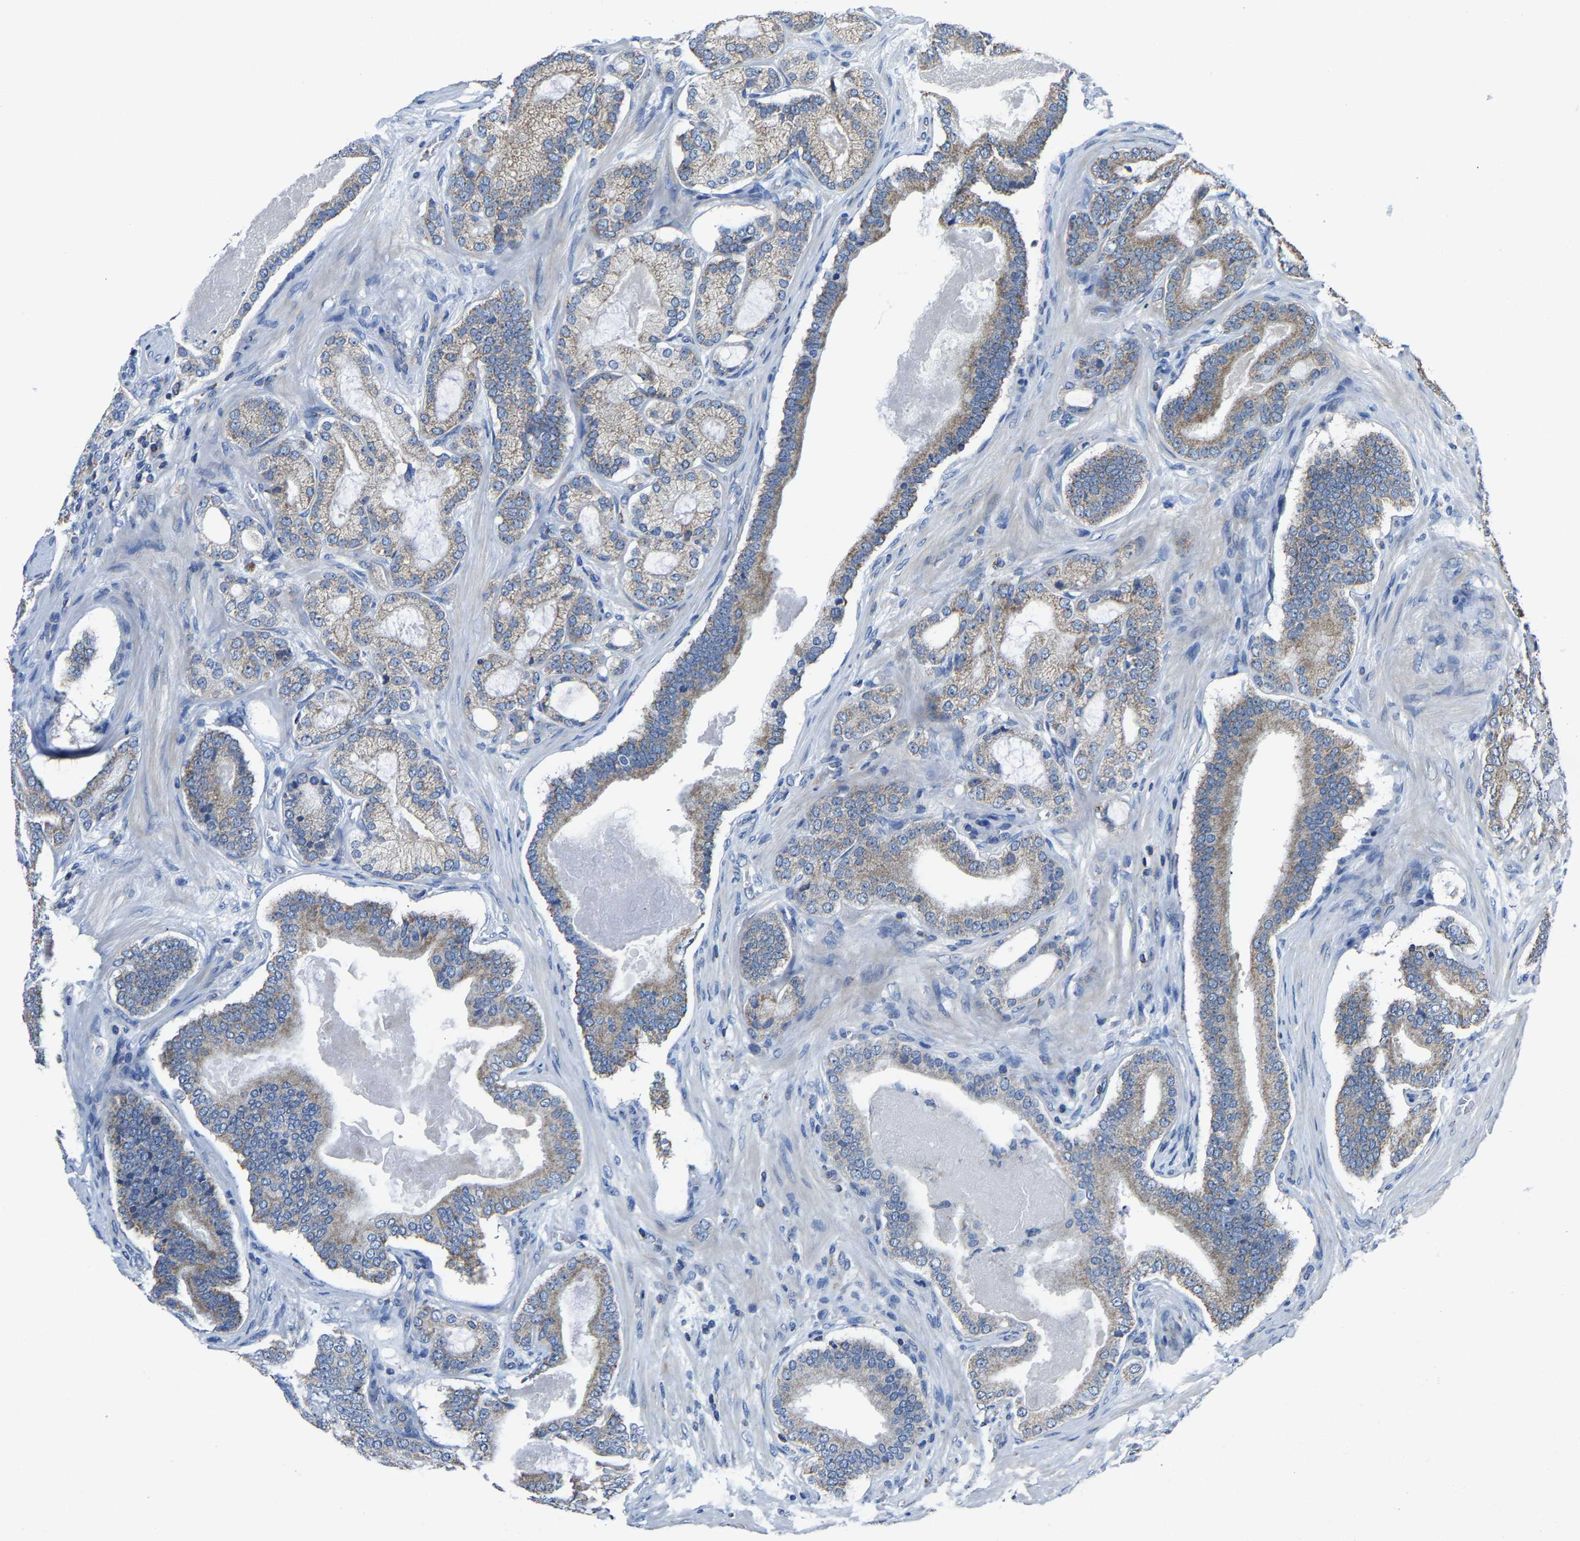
{"staining": {"intensity": "moderate", "quantity": ">75%", "location": "cytoplasmic/membranous"}, "tissue": "prostate cancer", "cell_type": "Tumor cells", "image_type": "cancer", "snomed": [{"axis": "morphology", "description": "Adenocarcinoma, High grade"}, {"axis": "topography", "description": "Prostate"}], "caption": "Immunohistochemical staining of human prostate cancer reveals medium levels of moderate cytoplasmic/membranous protein expression in approximately >75% of tumor cells.", "gene": "AGK", "patient": {"sex": "male", "age": 60}}